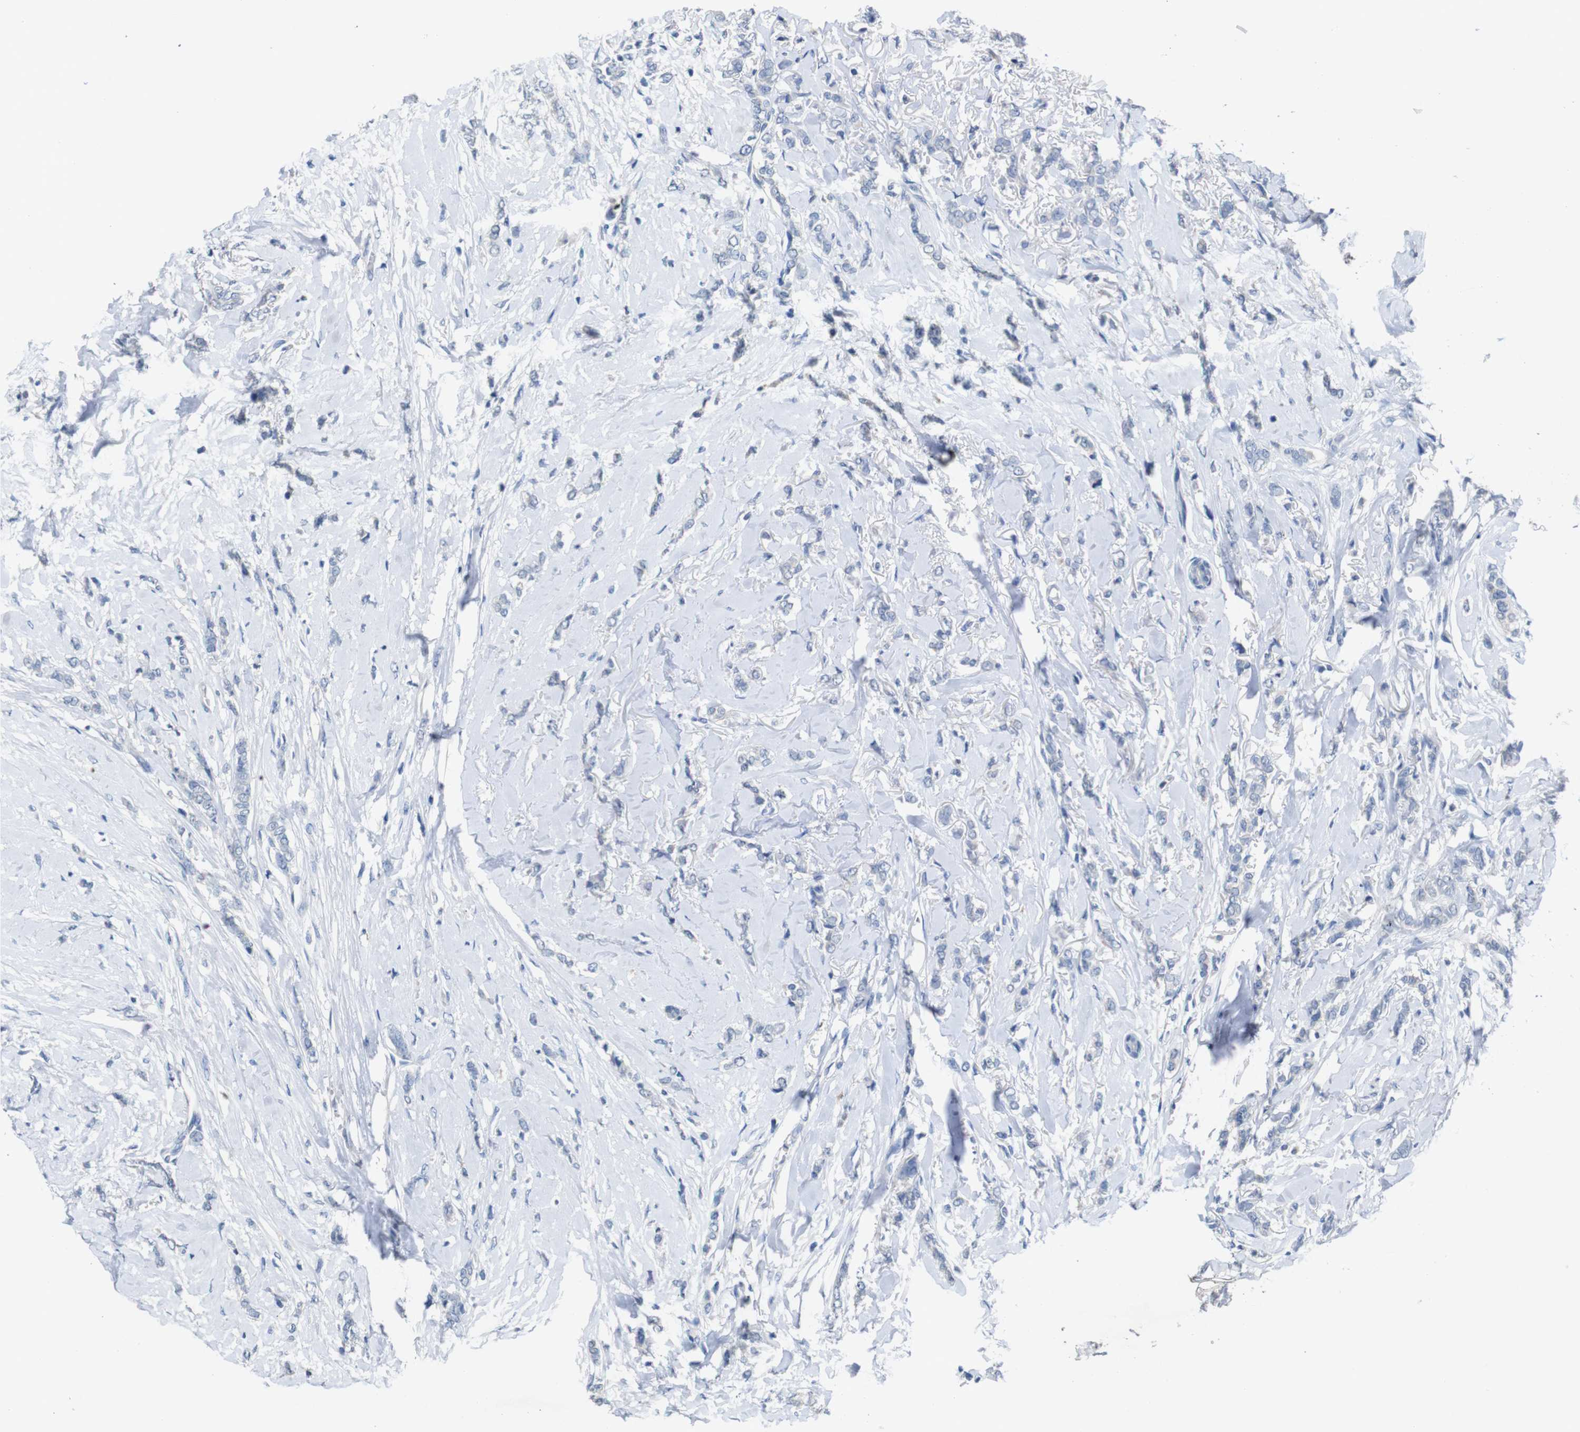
{"staining": {"intensity": "negative", "quantity": "none", "location": "none"}, "tissue": "breast cancer", "cell_type": "Tumor cells", "image_type": "cancer", "snomed": [{"axis": "morphology", "description": "Lobular carcinoma"}, {"axis": "topography", "description": "Skin"}, {"axis": "topography", "description": "Breast"}], "caption": "Immunohistochemistry photomicrograph of neoplastic tissue: breast cancer stained with DAB (3,3'-diaminobenzidine) exhibits no significant protein staining in tumor cells.", "gene": "SLC2A8", "patient": {"sex": "female", "age": 46}}